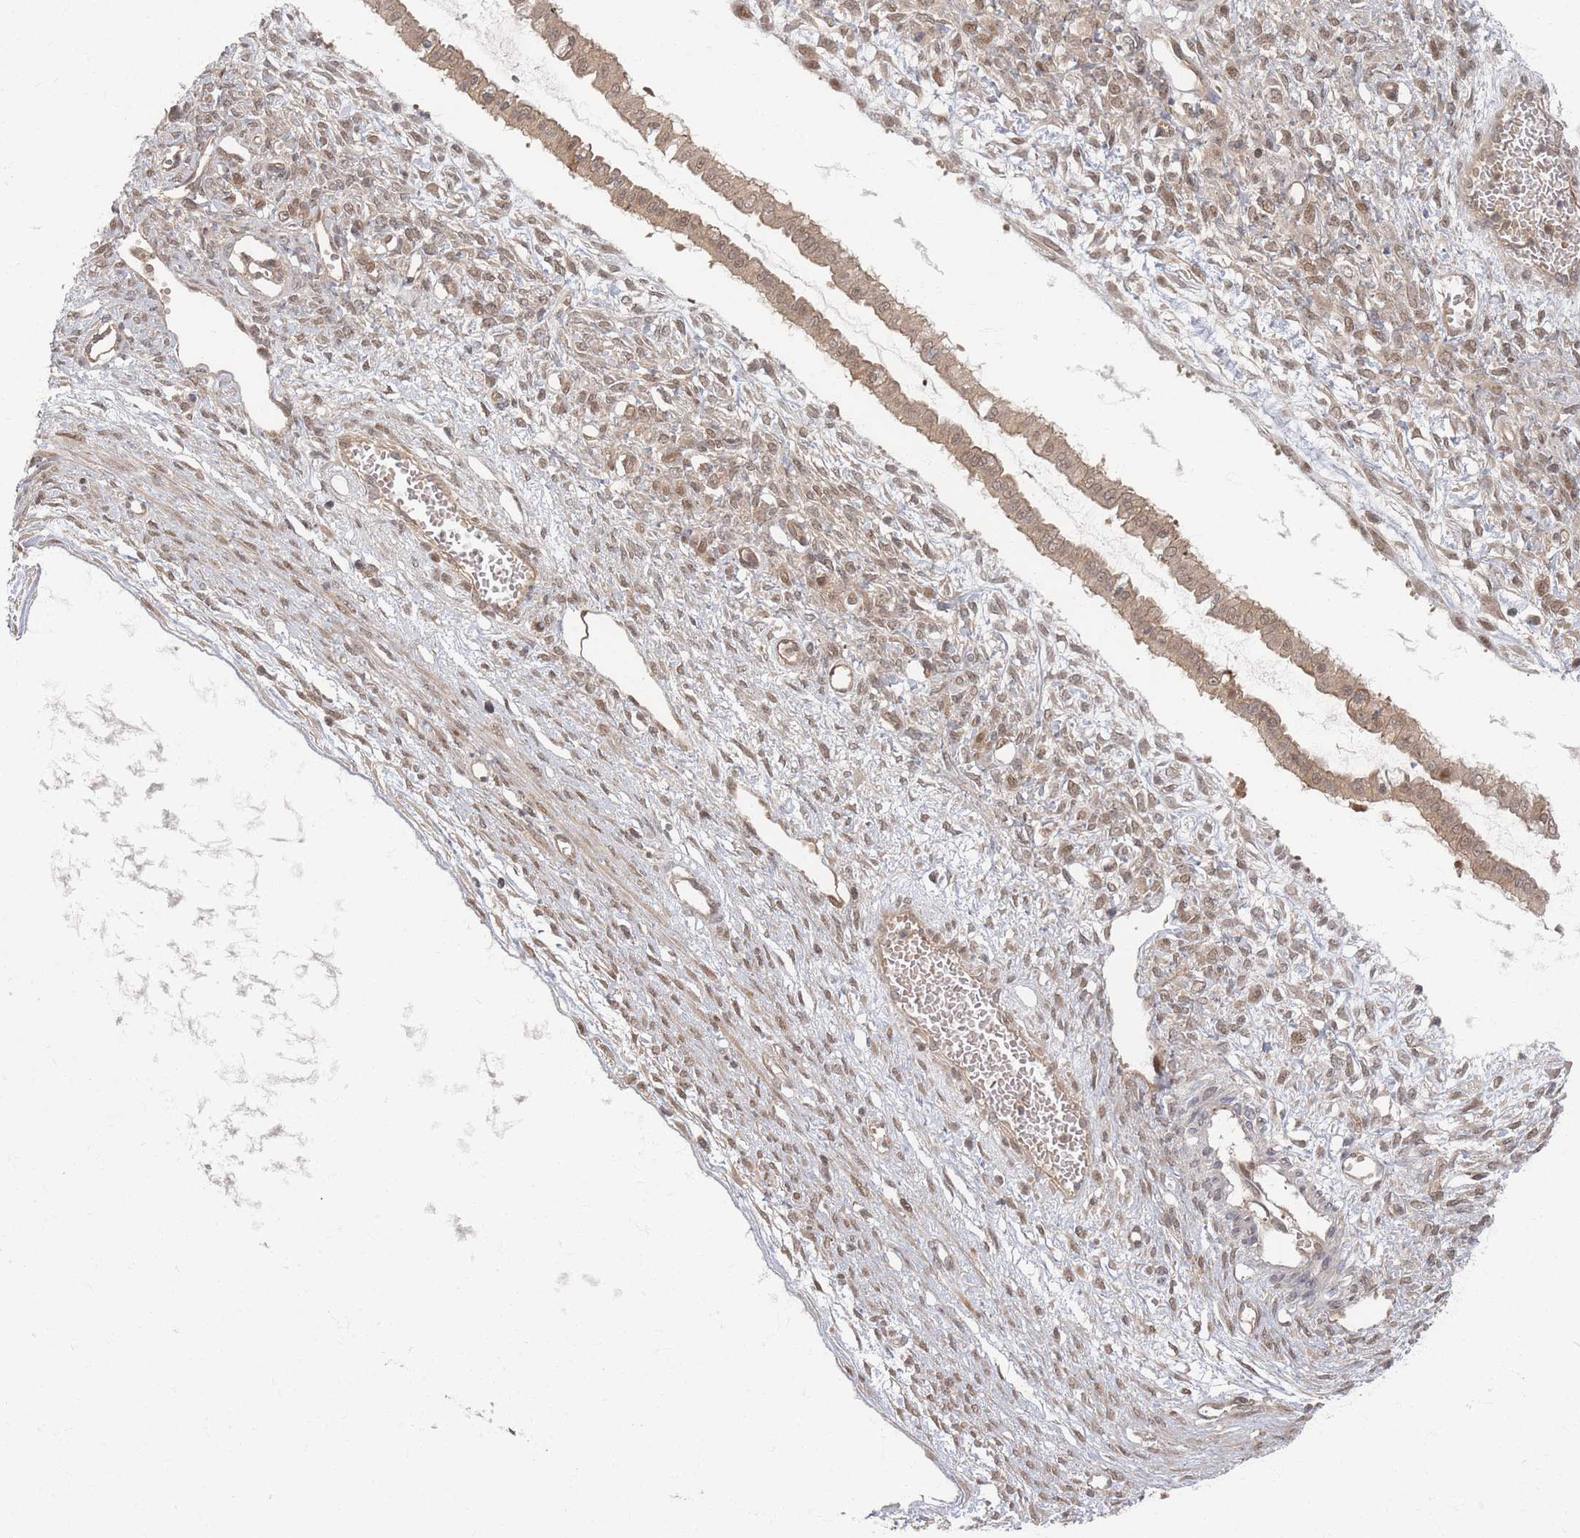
{"staining": {"intensity": "moderate", "quantity": ">75%", "location": "cytoplasmic/membranous,nuclear"}, "tissue": "ovarian cancer", "cell_type": "Tumor cells", "image_type": "cancer", "snomed": [{"axis": "morphology", "description": "Cystadenocarcinoma, mucinous, NOS"}, {"axis": "topography", "description": "Ovary"}], "caption": "Moderate cytoplasmic/membranous and nuclear positivity for a protein is present in approximately >75% of tumor cells of mucinous cystadenocarcinoma (ovarian) using immunohistochemistry.", "gene": "PSMD9", "patient": {"sex": "female", "age": 73}}